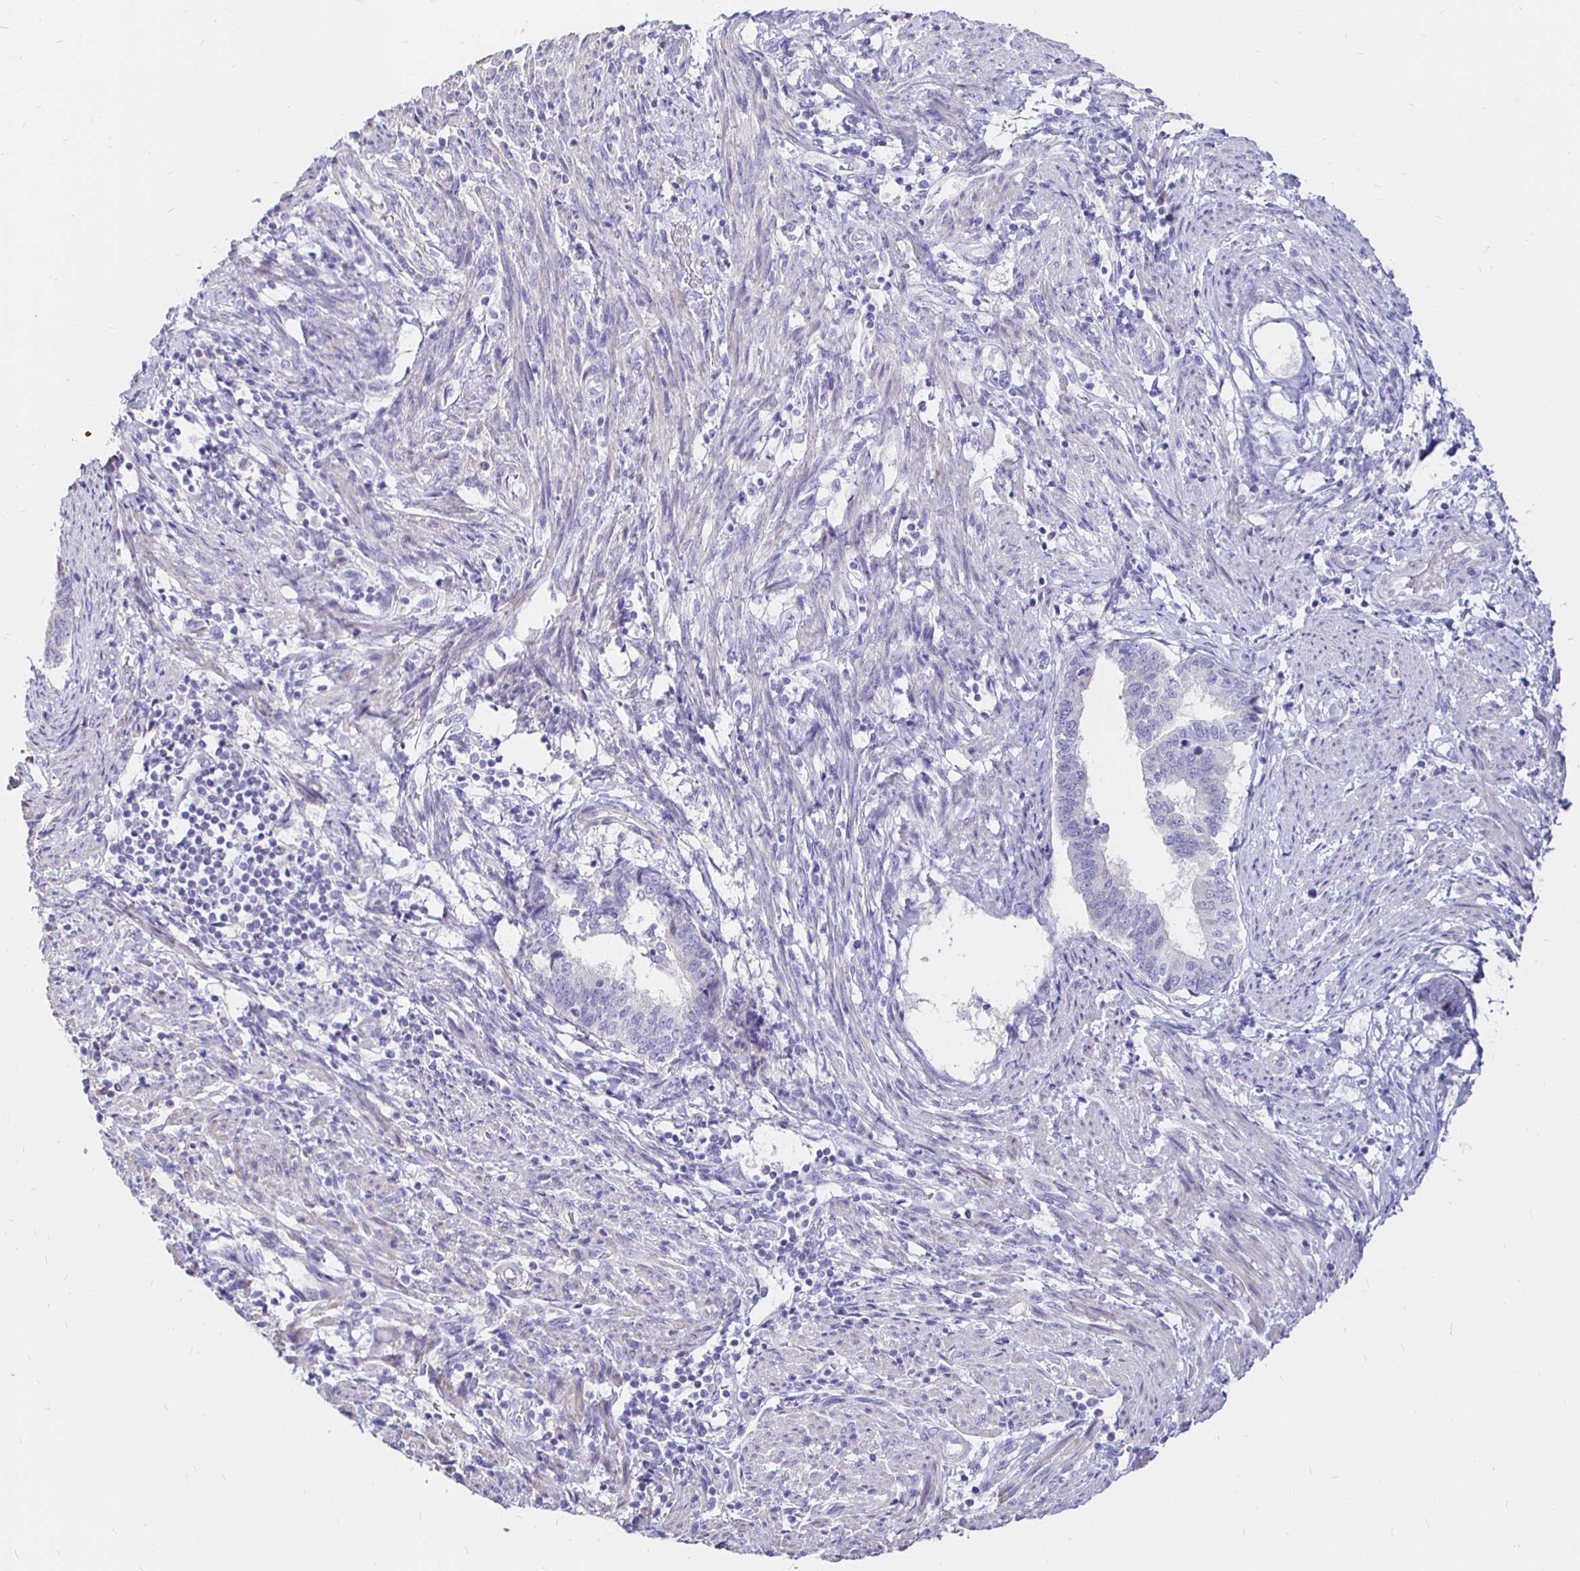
{"staining": {"intensity": "negative", "quantity": "none", "location": "none"}, "tissue": "endometrial cancer", "cell_type": "Tumor cells", "image_type": "cancer", "snomed": [{"axis": "morphology", "description": "Adenocarcinoma, NOS"}, {"axis": "topography", "description": "Endometrium"}], "caption": "DAB (3,3'-diaminobenzidine) immunohistochemical staining of endometrial cancer (adenocarcinoma) demonstrates no significant expression in tumor cells. (Immunohistochemistry (ihc), brightfield microscopy, high magnification).", "gene": "NECAB1", "patient": {"sex": "female", "age": 65}}